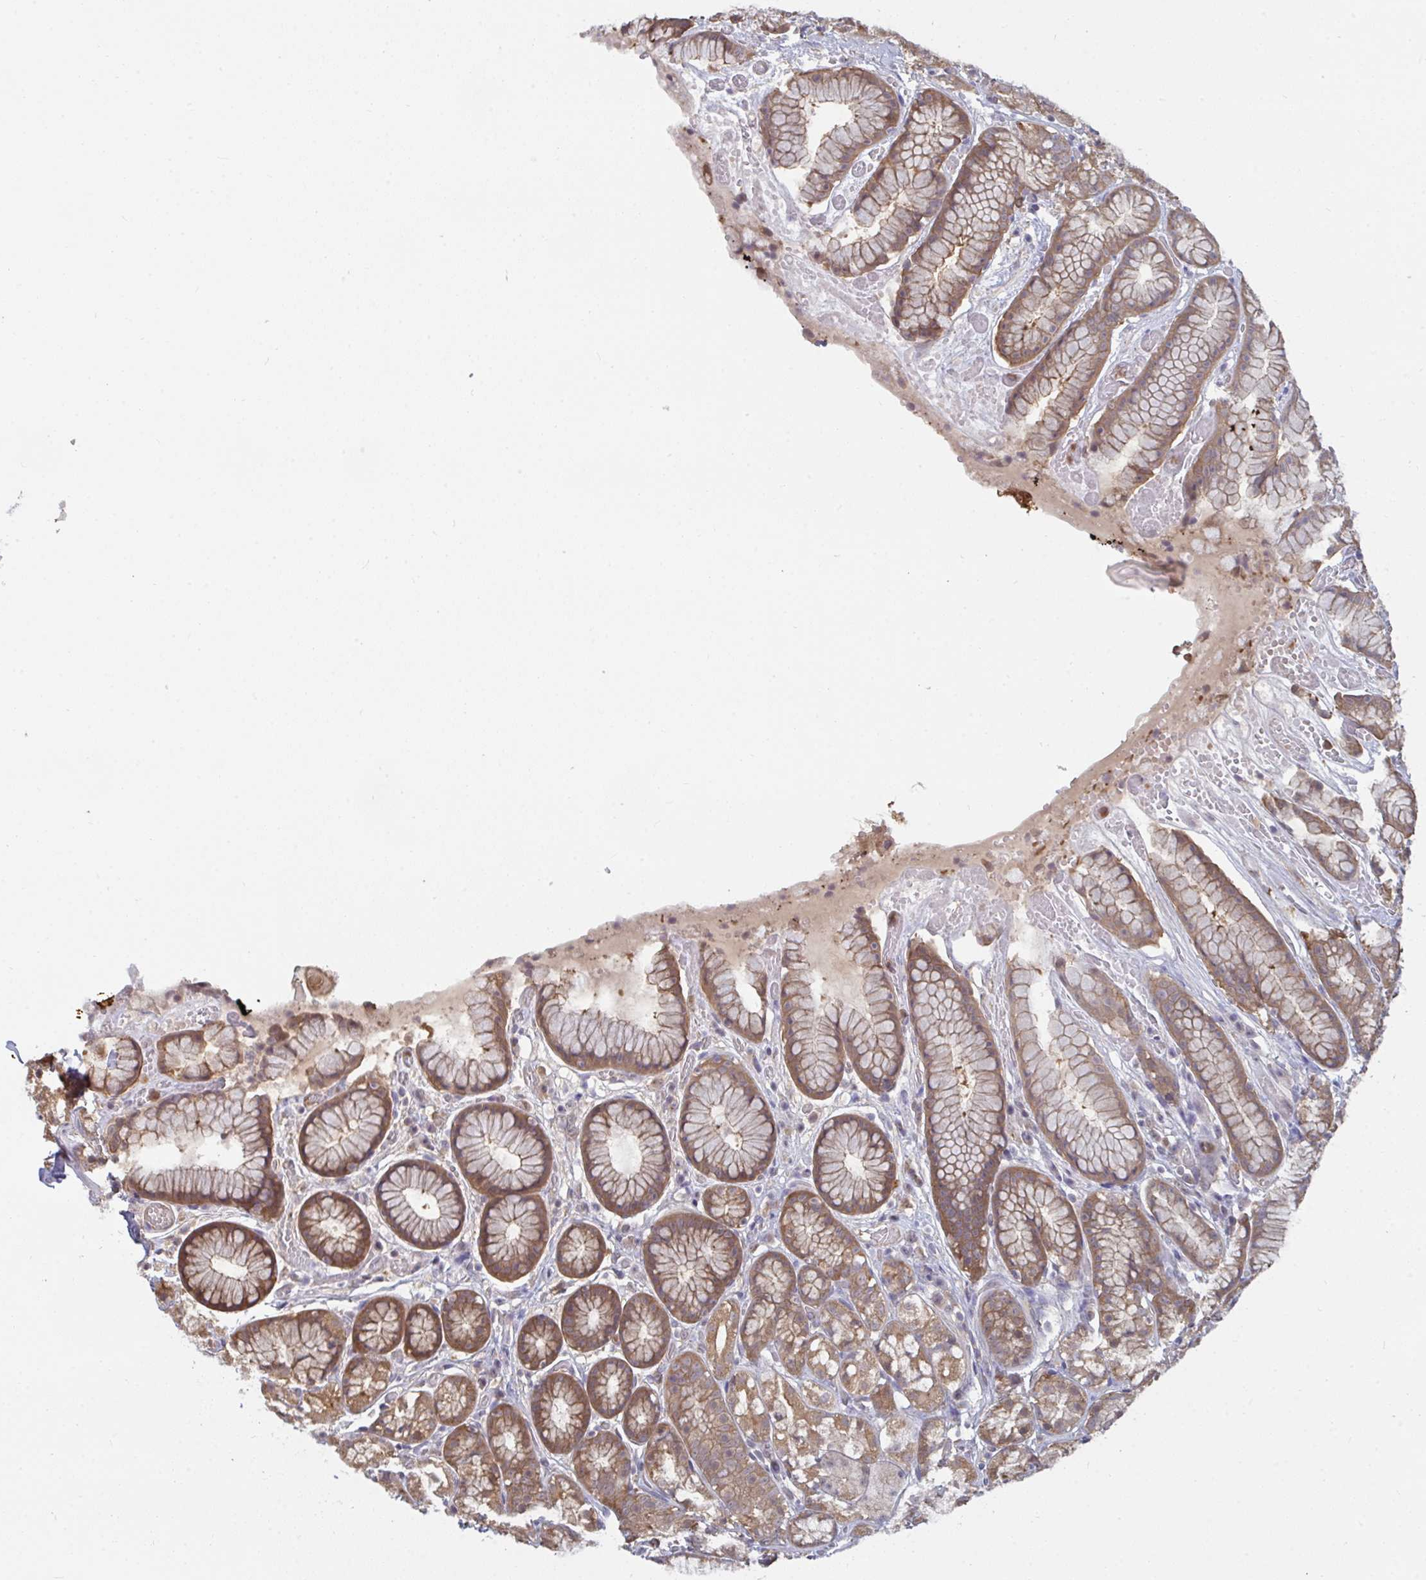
{"staining": {"intensity": "moderate", "quantity": ">75%", "location": "cytoplasmic/membranous"}, "tissue": "stomach", "cell_type": "Glandular cells", "image_type": "normal", "snomed": [{"axis": "morphology", "description": "Normal tissue, NOS"}, {"axis": "topography", "description": "Smooth muscle"}, {"axis": "topography", "description": "Stomach"}], "caption": "Protein analysis of normal stomach exhibits moderate cytoplasmic/membranous staining in about >75% of glandular cells. (Brightfield microscopy of DAB IHC at high magnification).", "gene": "TTC9C", "patient": {"sex": "male", "age": 70}}